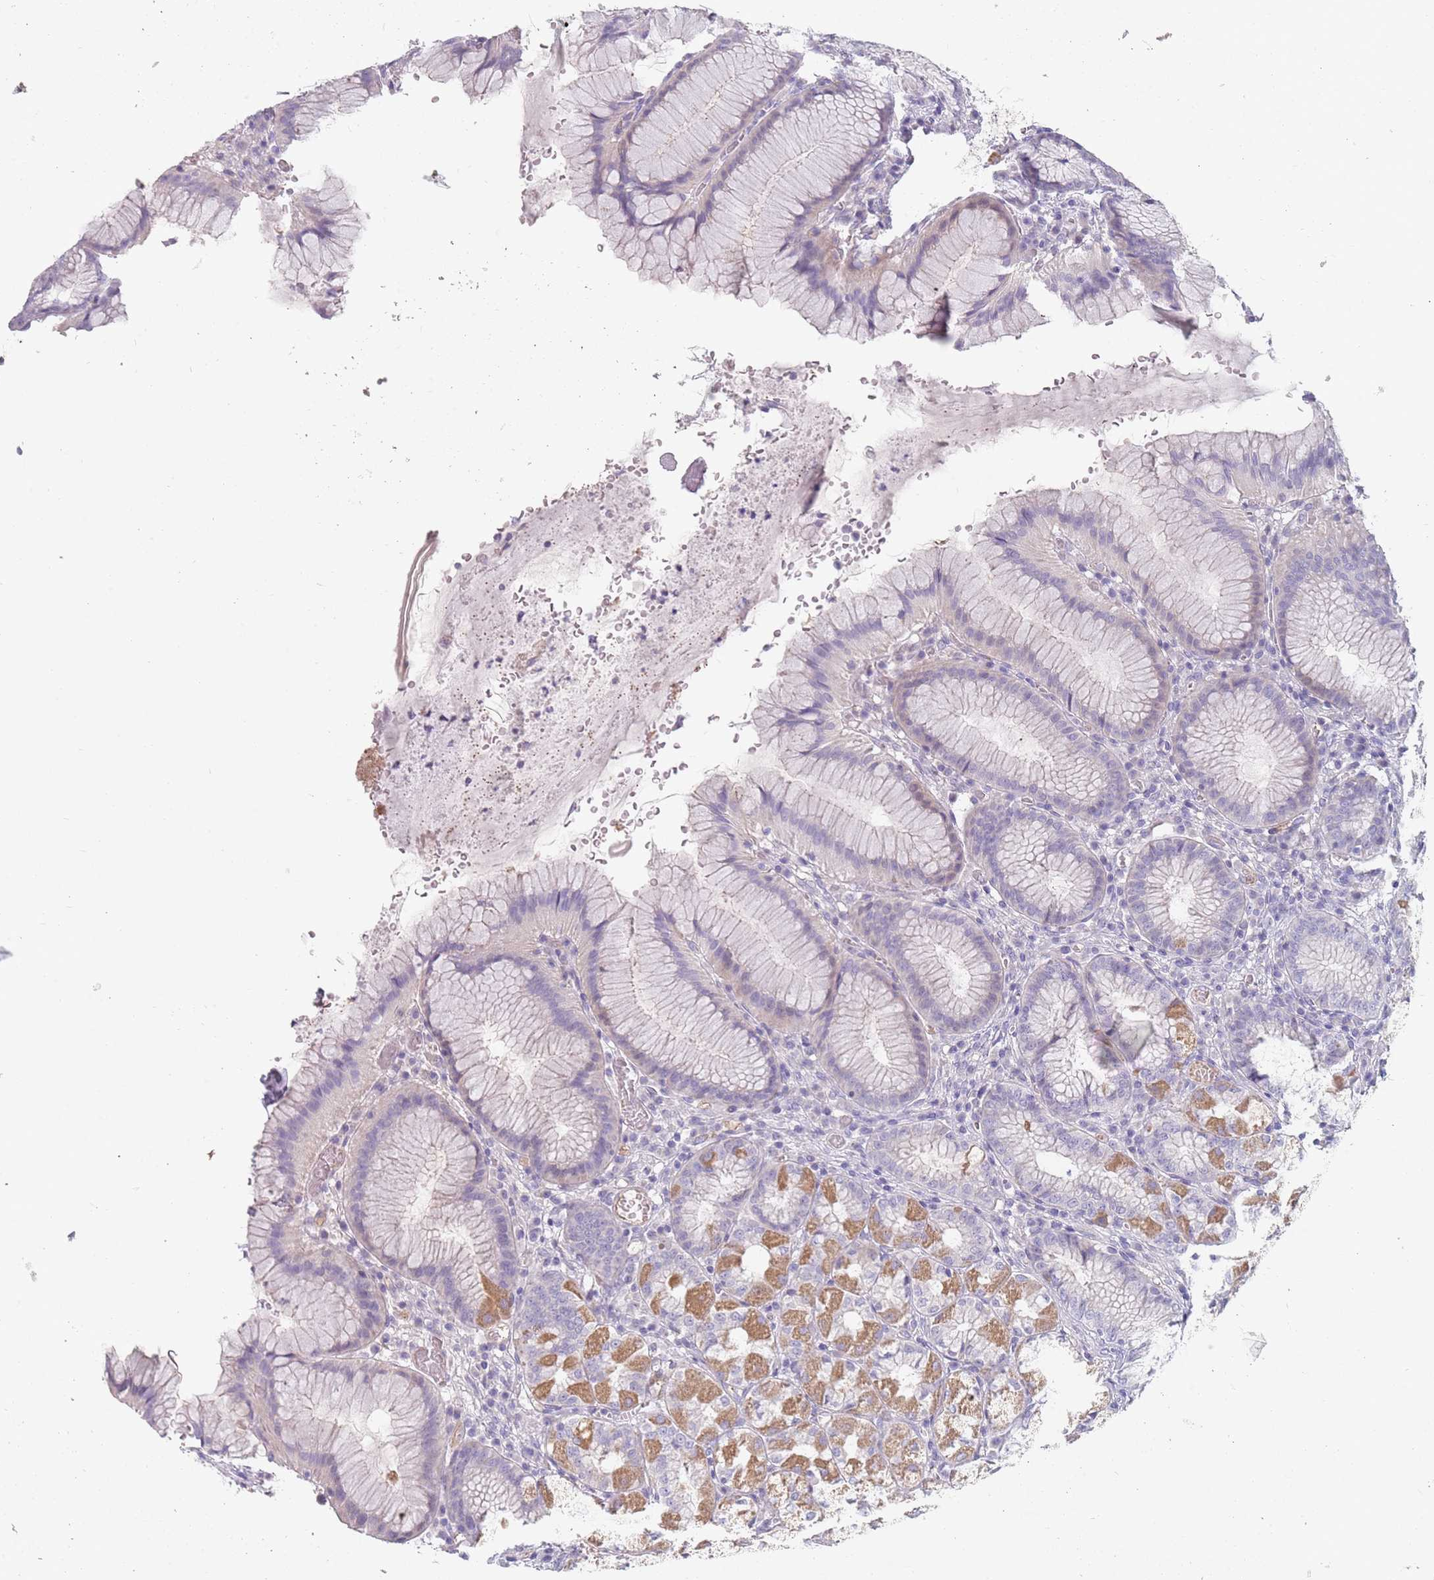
{"staining": {"intensity": "moderate", "quantity": "<25%", "location": "cytoplasmic/membranous"}, "tissue": "stomach", "cell_type": "Glandular cells", "image_type": "normal", "snomed": [{"axis": "morphology", "description": "Normal tissue, NOS"}, {"axis": "topography", "description": "Stomach"}], "caption": "Human stomach stained with a brown dye reveals moderate cytoplasmic/membranous positive expression in about <25% of glandular cells.", "gene": "DDX4", "patient": {"sex": "male", "age": 55}}